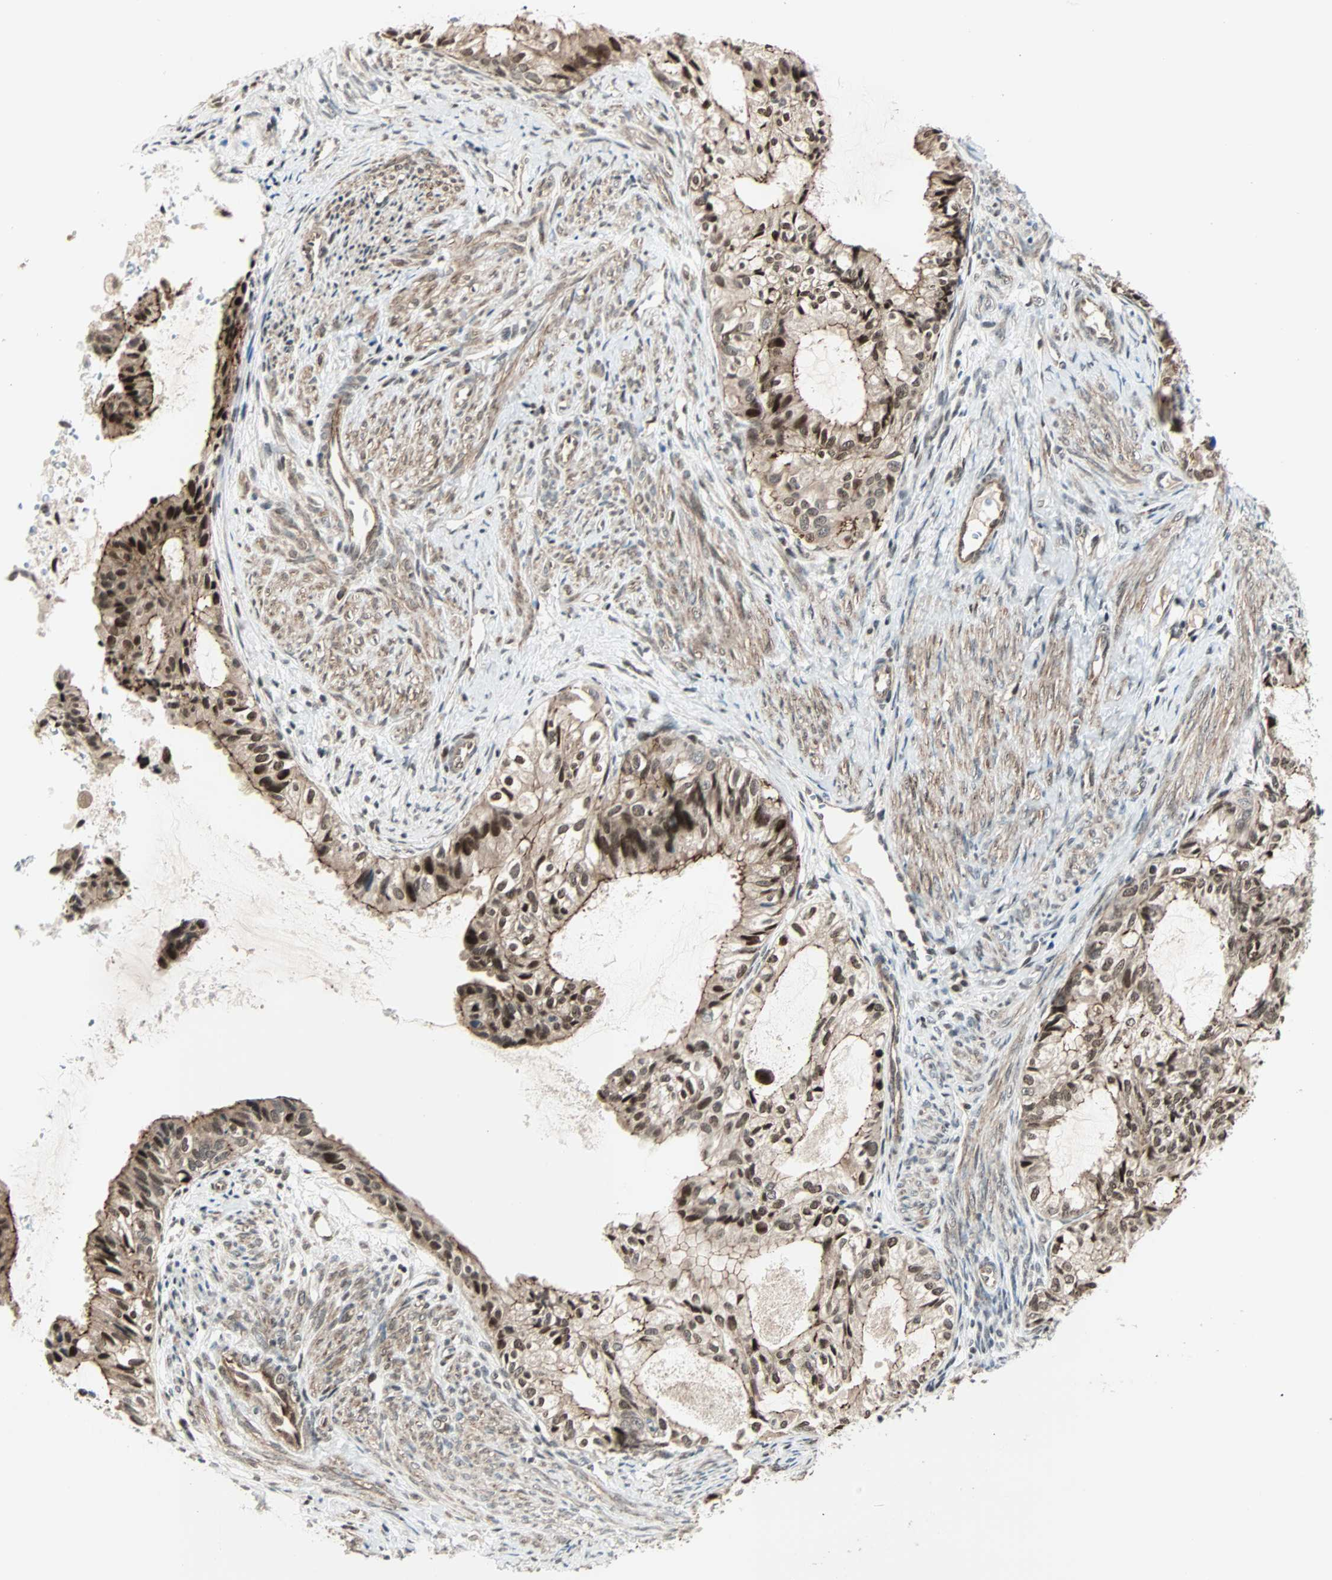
{"staining": {"intensity": "strong", "quantity": ">75%", "location": "cytoplasmic/membranous,nuclear"}, "tissue": "cervical cancer", "cell_type": "Tumor cells", "image_type": "cancer", "snomed": [{"axis": "morphology", "description": "Normal tissue, NOS"}, {"axis": "morphology", "description": "Adenocarcinoma, NOS"}, {"axis": "topography", "description": "Cervix"}, {"axis": "topography", "description": "Endometrium"}], "caption": "Cervical cancer tissue demonstrates strong cytoplasmic/membranous and nuclear positivity in approximately >75% of tumor cells", "gene": "CBX4", "patient": {"sex": "female", "age": 86}}